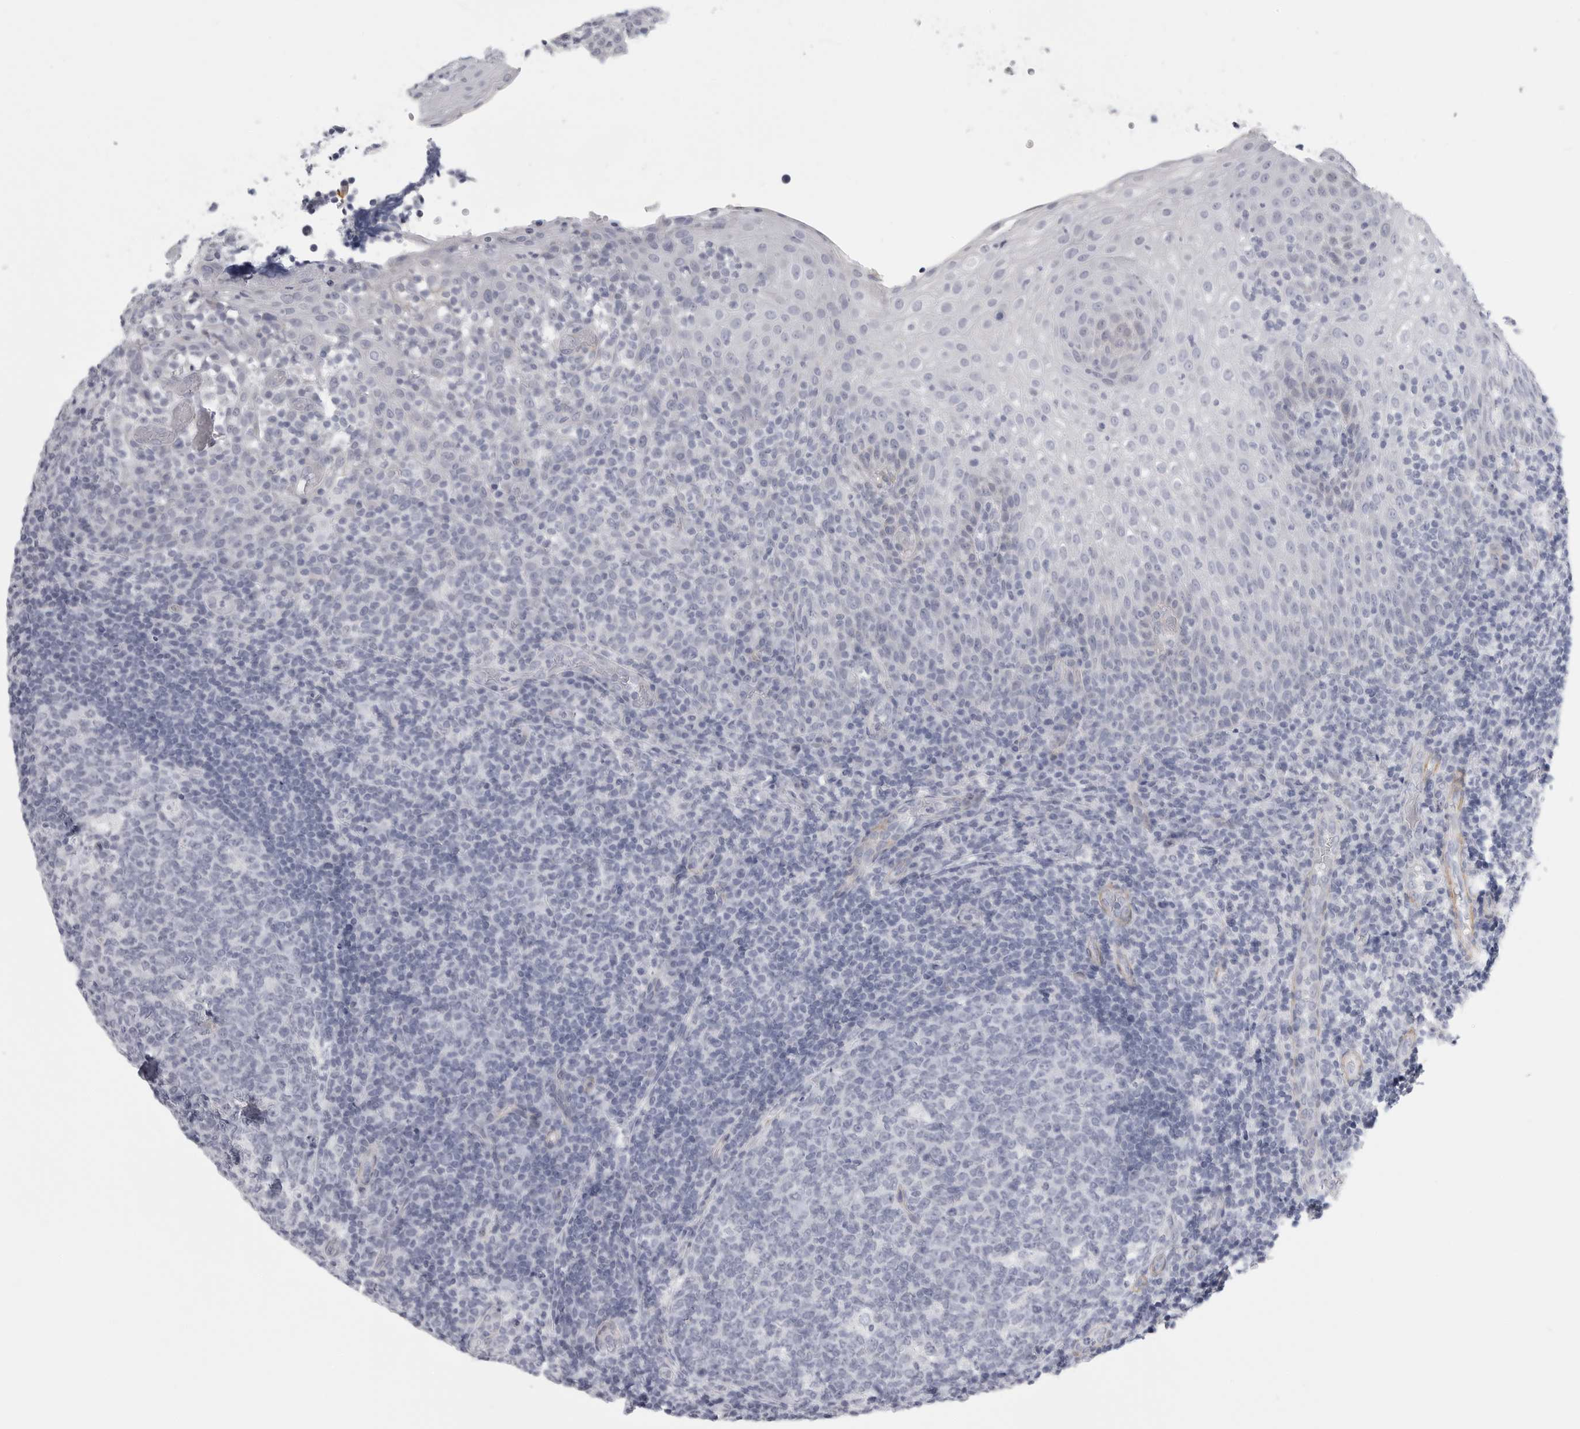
{"staining": {"intensity": "negative", "quantity": "none", "location": "none"}, "tissue": "tonsil", "cell_type": "Germinal center cells", "image_type": "normal", "snomed": [{"axis": "morphology", "description": "Normal tissue, NOS"}, {"axis": "topography", "description": "Tonsil"}], "caption": "This is a image of immunohistochemistry staining of benign tonsil, which shows no staining in germinal center cells.", "gene": "TNR", "patient": {"sex": "female", "age": 19}}